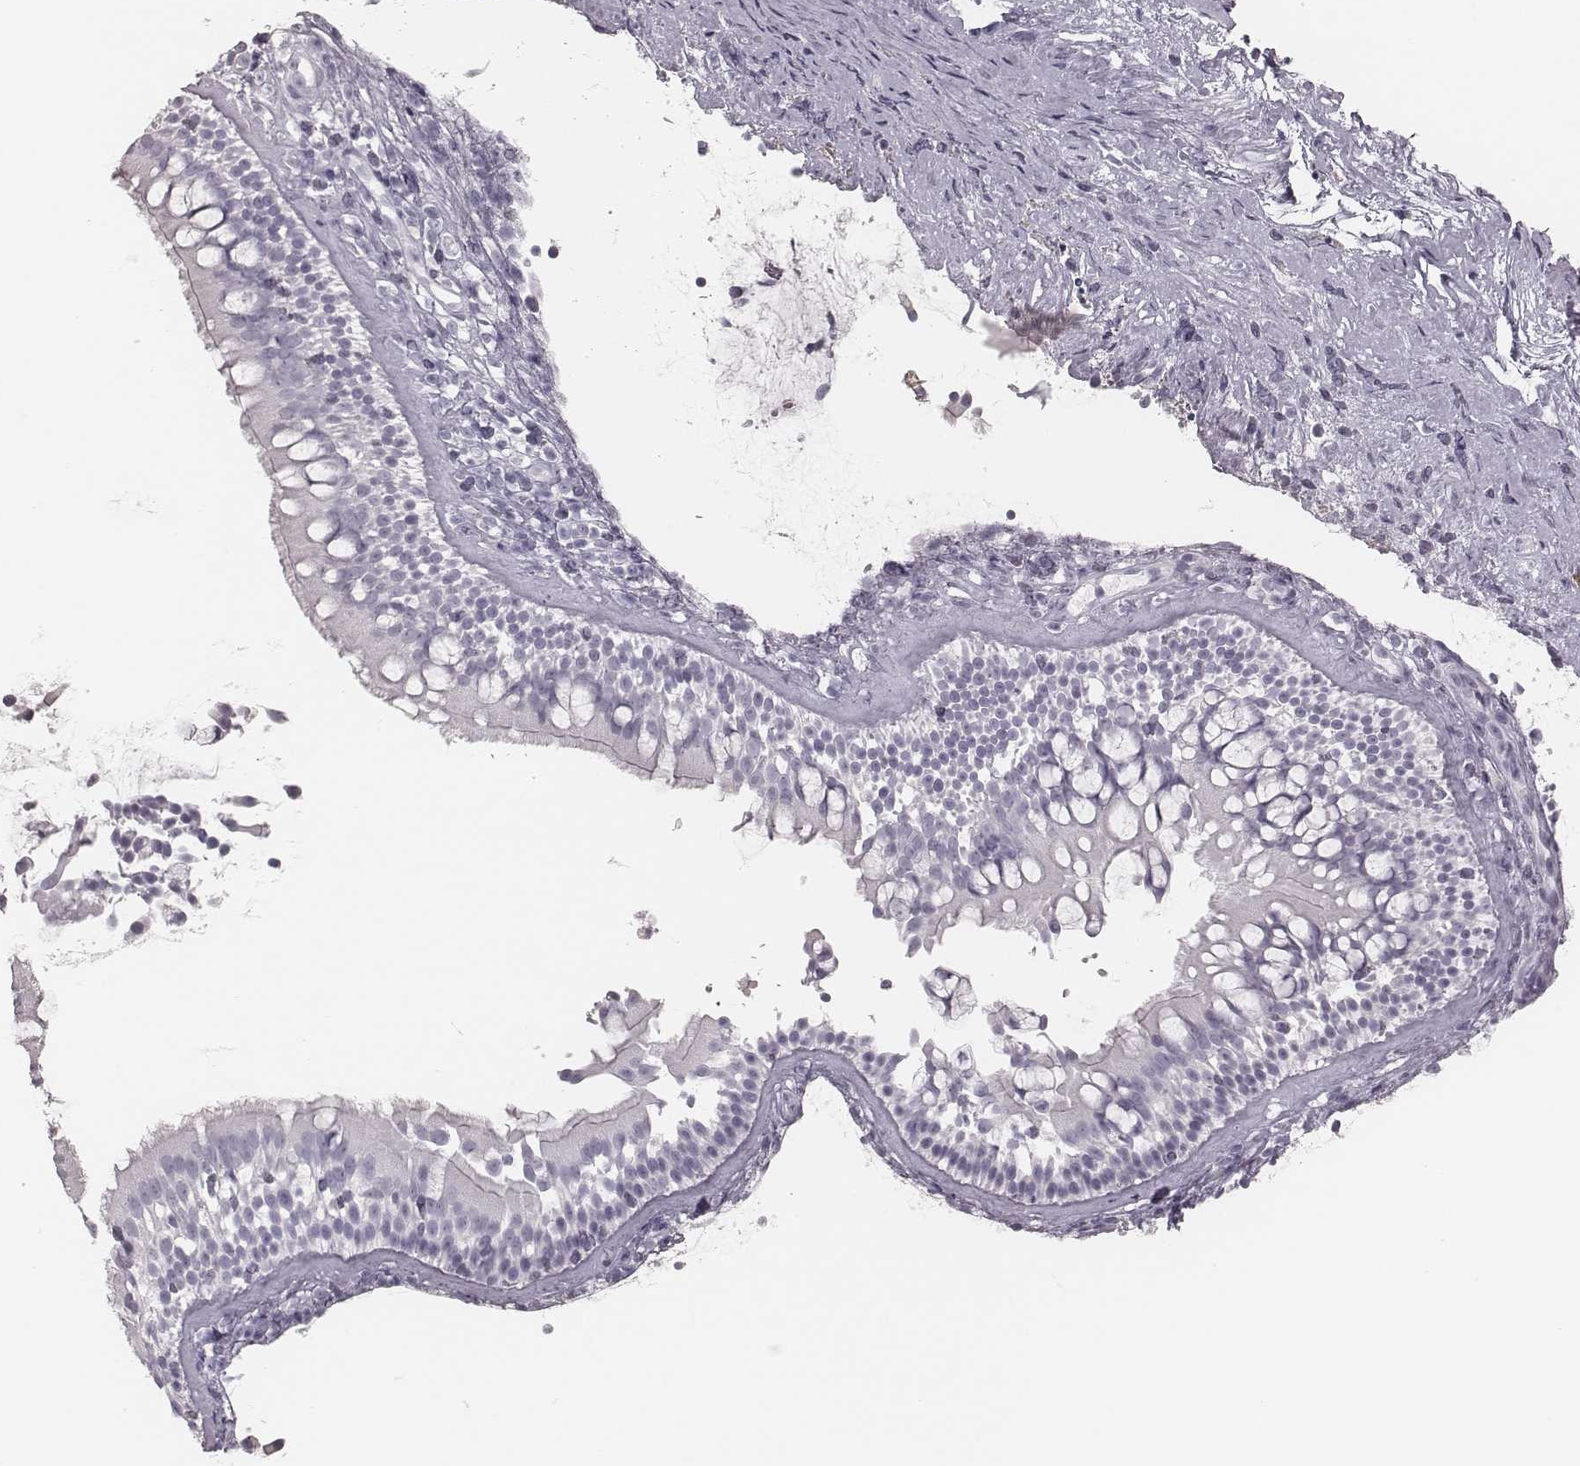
{"staining": {"intensity": "negative", "quantity": "none", "location": "none"}, "tissue": "nasopharynx", "cell_type": "Respiratory epithelial cells", "image_type": "normal", "snomed": [{"axis": "morphology", "description": "Normal tissue, NOS"}, {"axis": "topography", "description": "Nasopharynx"}], "caption": "Respiratory epithelial cells show no significant protein staining in normal nasopharynx. (DAB immunohistochemistry (IHC), high magnification).", "gene": "ELANE", "patient": {"sex": "male", "age": 68}}